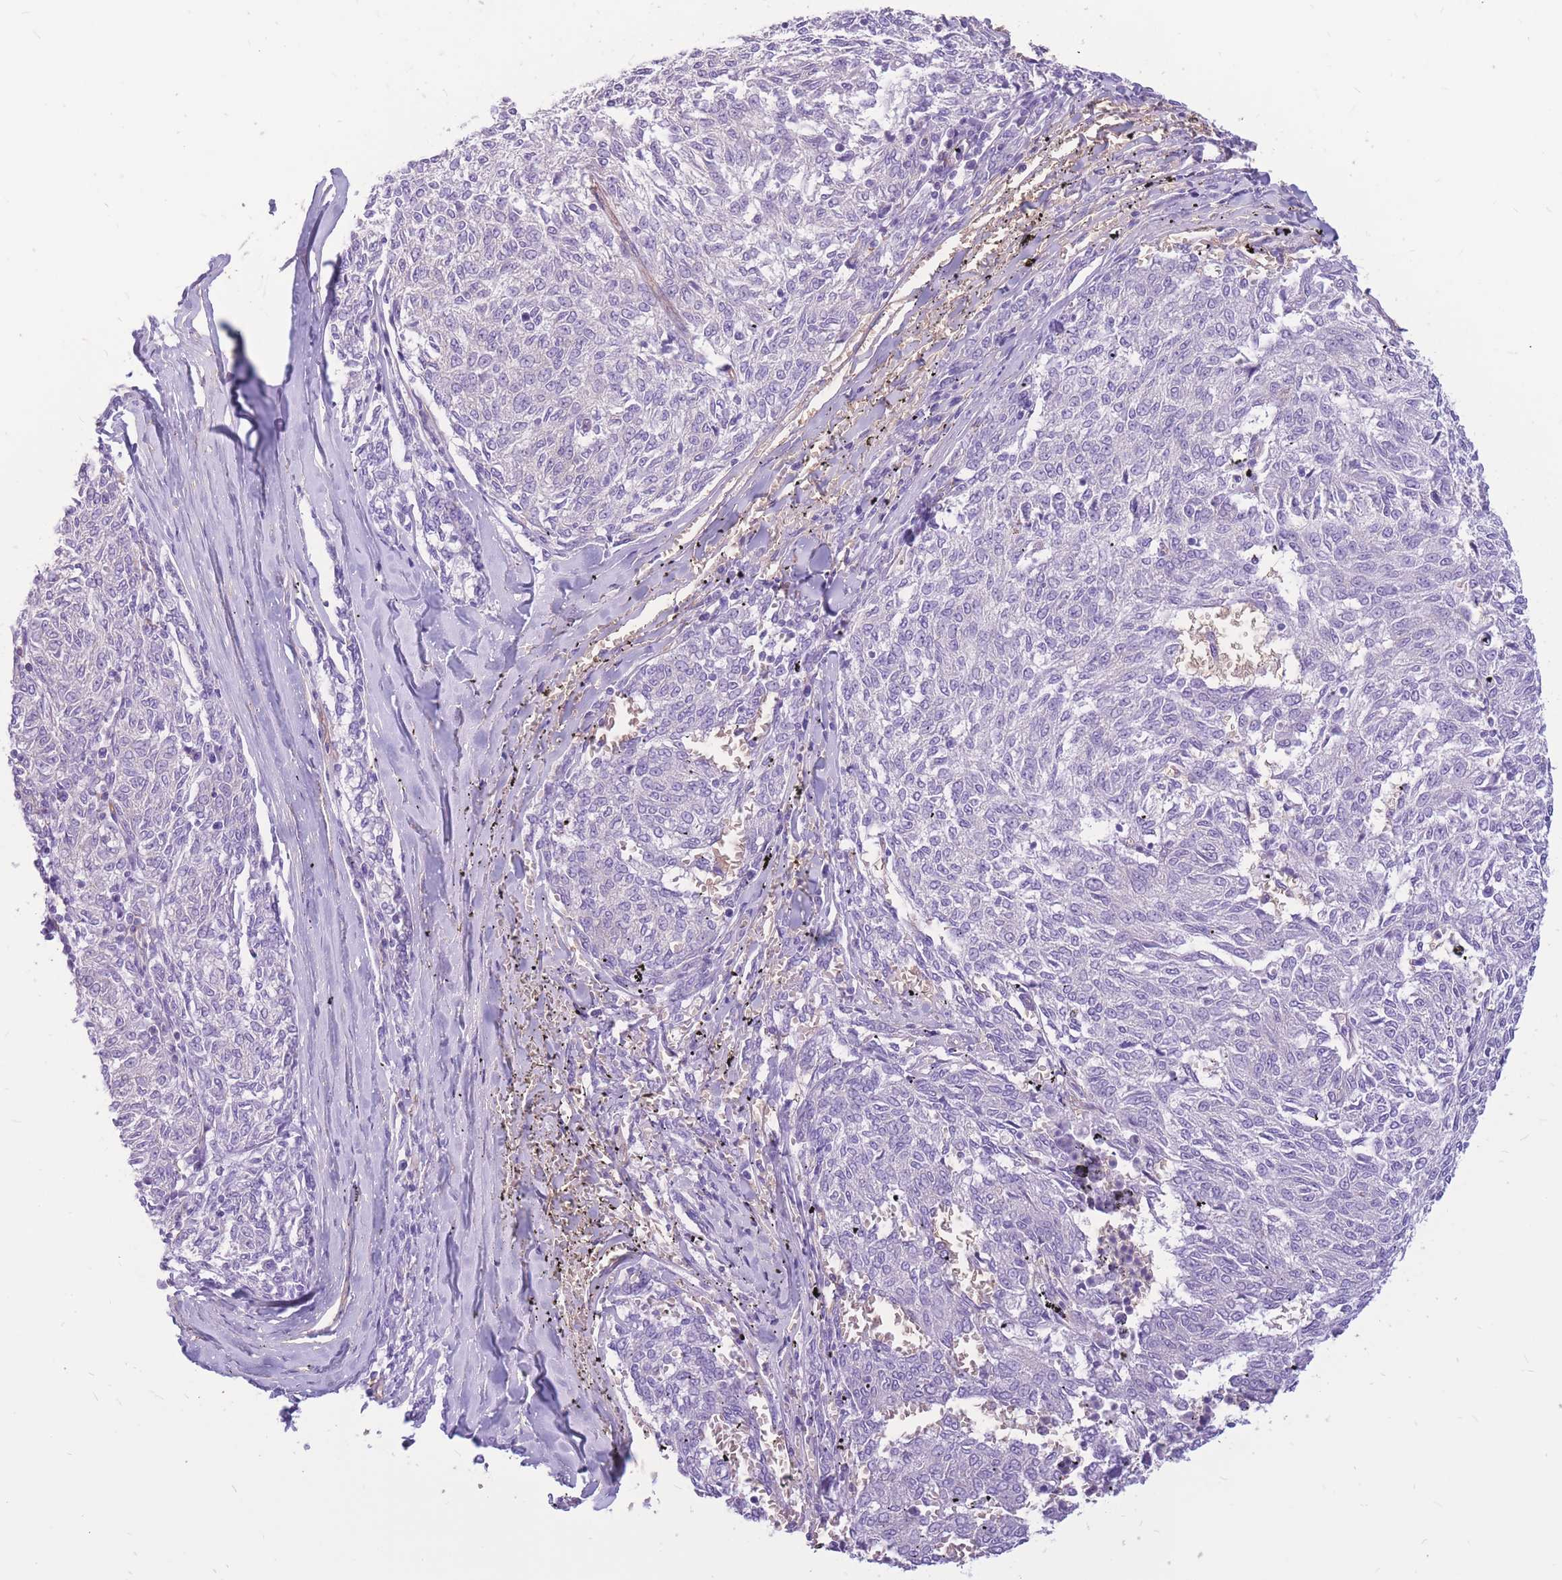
{"staining": {"intensity": "negative", "quantity": "none", "location": "none"}, "tissue": "melanoma", "cell_type": "Tumor cells", "image_type": "cancer", "snomed": [{"axis": "morphology", "description": "Malignant melanoma, NOS"}, {"axis": "topography", "description": "Skin"}], "caption": "Histopathology image shows no protein positivity in tumor cells of malignant melanoma tissue.", "gene": "ADD2", "patient": {"sex": "female", "age": 72}}